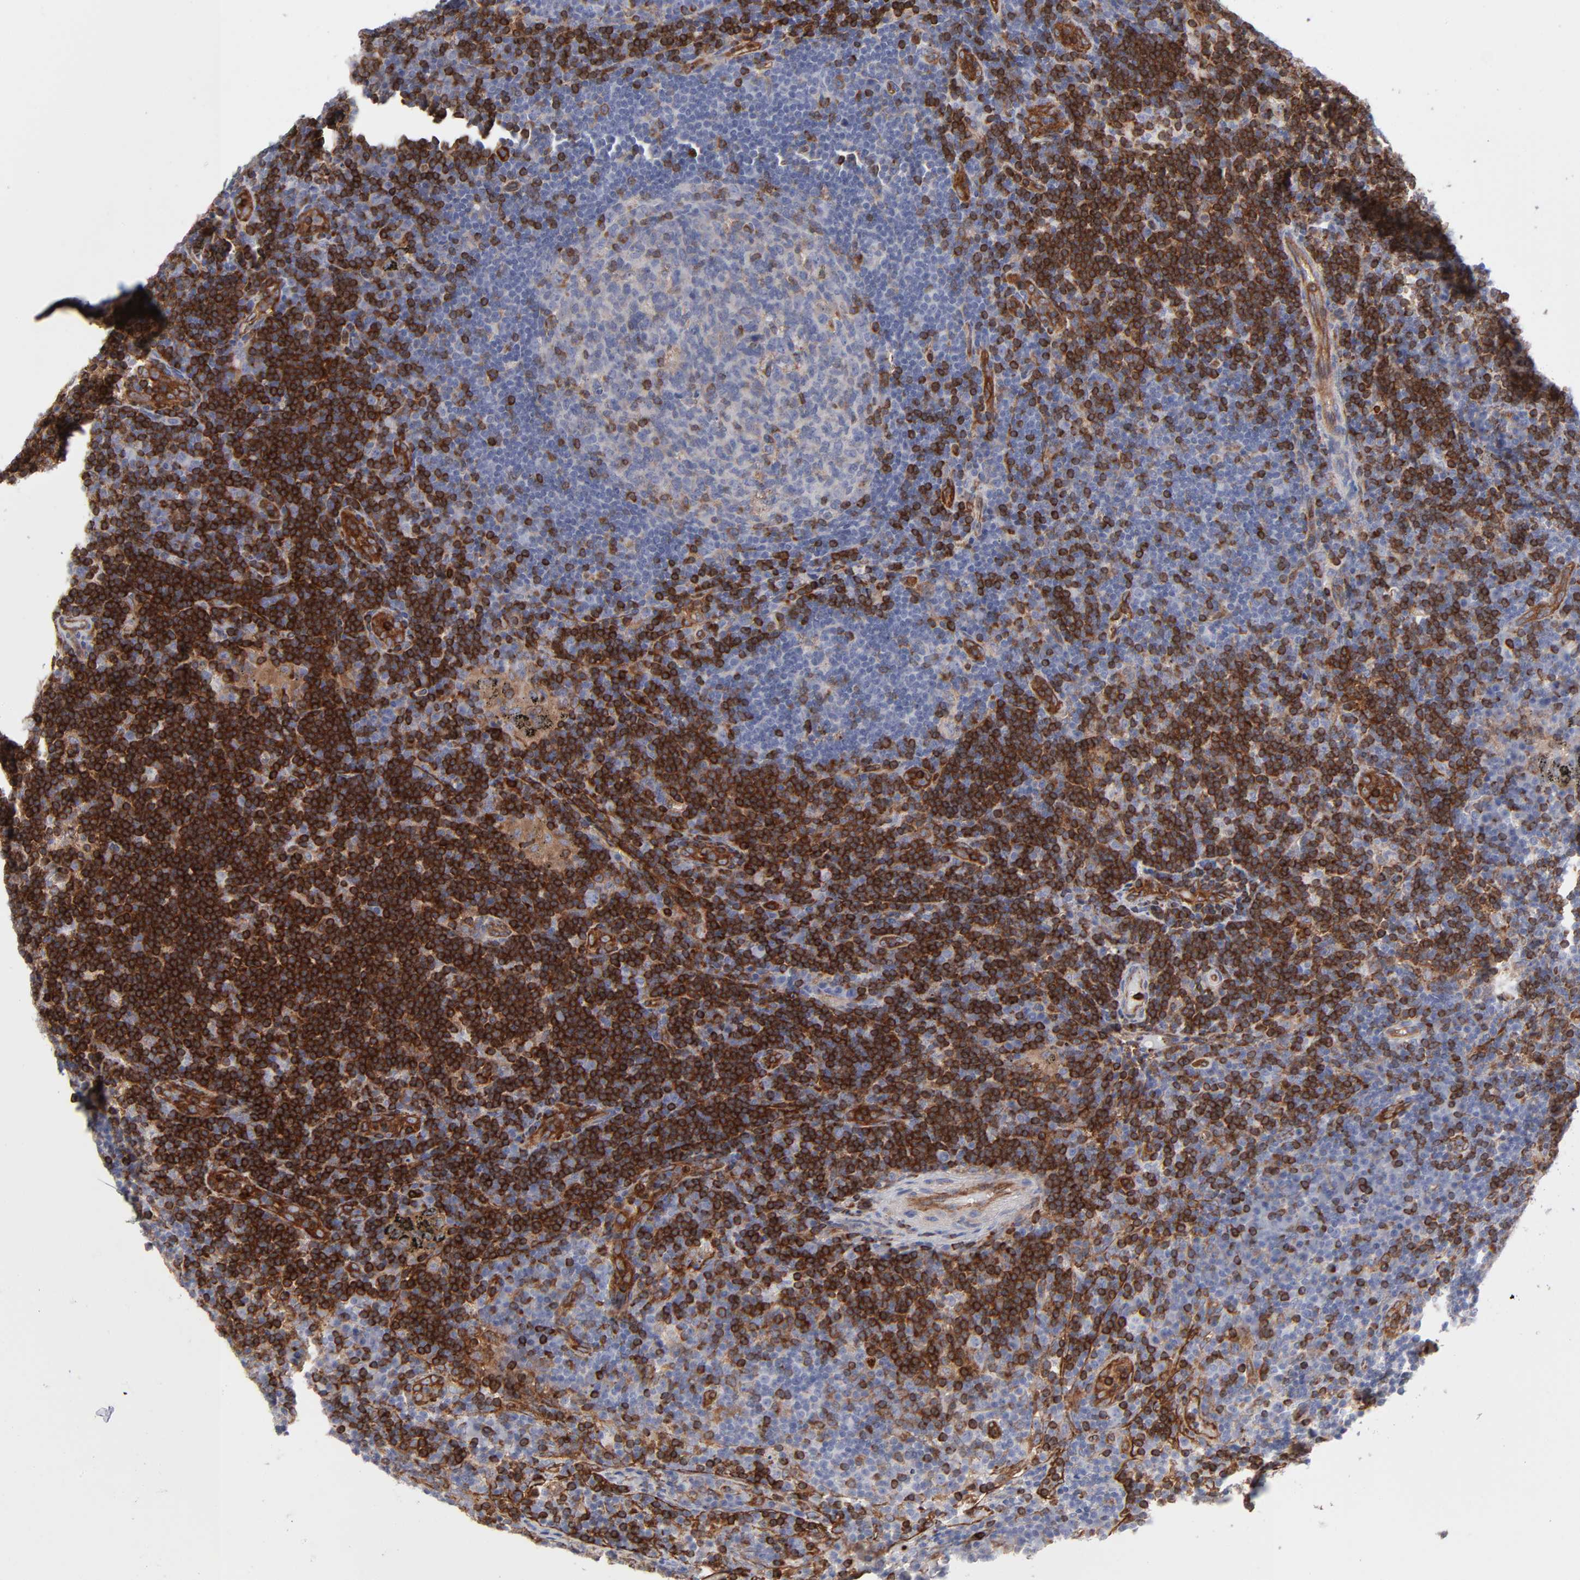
{"staining": {"intensity": "moderate", "quantity": "<25%", "location": "cytoplasmic/membranous"}, "tissue": "lymph node", "cell_type": "Germinal center cells", "image_type": "normal", "snomed": [{"axis": "morphology", "description": "Normal tissue, NOS"}, {"axis": "morphology", "description": "Squamous cell carcinoma, metastatic, NOS"}, {"axis": "topography", "description": "Lymph node"}], "caption": "Immunohistochemical staining of benign lymph node reveals moderate cytoplasmic/membranous protein expression in approximately <25% of germinal center cells. Ihc stains the protein of interest in brown and the nuclei are stained blue.", "gene": "PXN", "patient": {"sex": "female", "age": 53}}